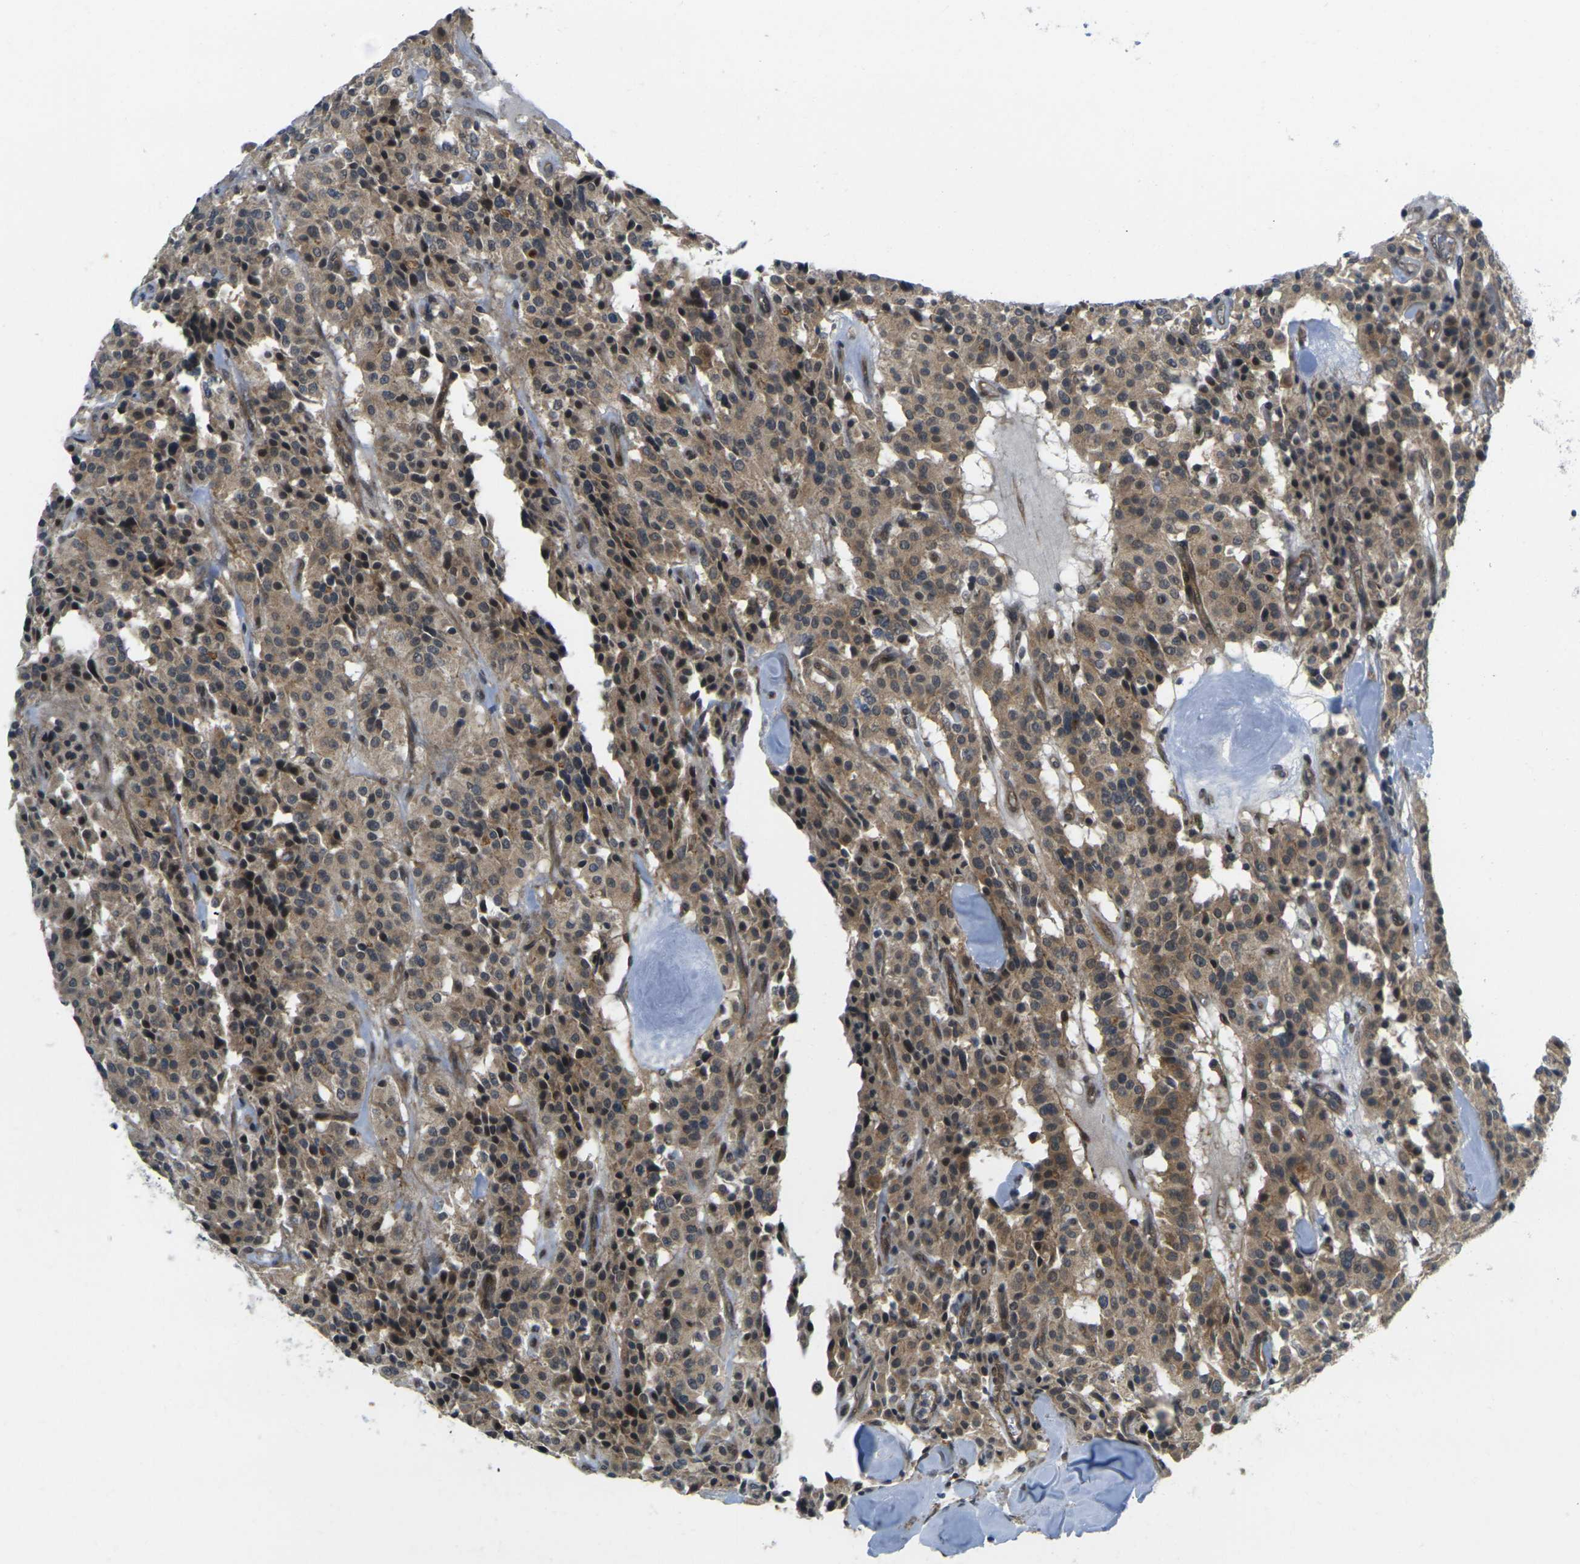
{"staining": {"intensity": "strong", "quantity": ">75%", "location": "cytoplasmic/membranous,nuclear"}, "tissue": "carcinoid", "cell_type": "Tumor cells", "image_type": "cancer", "snomed": [{"axis": "morphology", "description": "Carcinoid, malignant, NOS"}, {"axis": "topography", "description": "Lung"}], "caption": "Immunohistochemistry (IHC) histopathology image of human carcinoid stained for a protein (brown), which reveals high levels of strong cytoplasmic/membranous and nuclear staining in approximately >75% of tumor cells.", "gene": "KCTD10", "patient": {"sex": "male", "age": 30}}